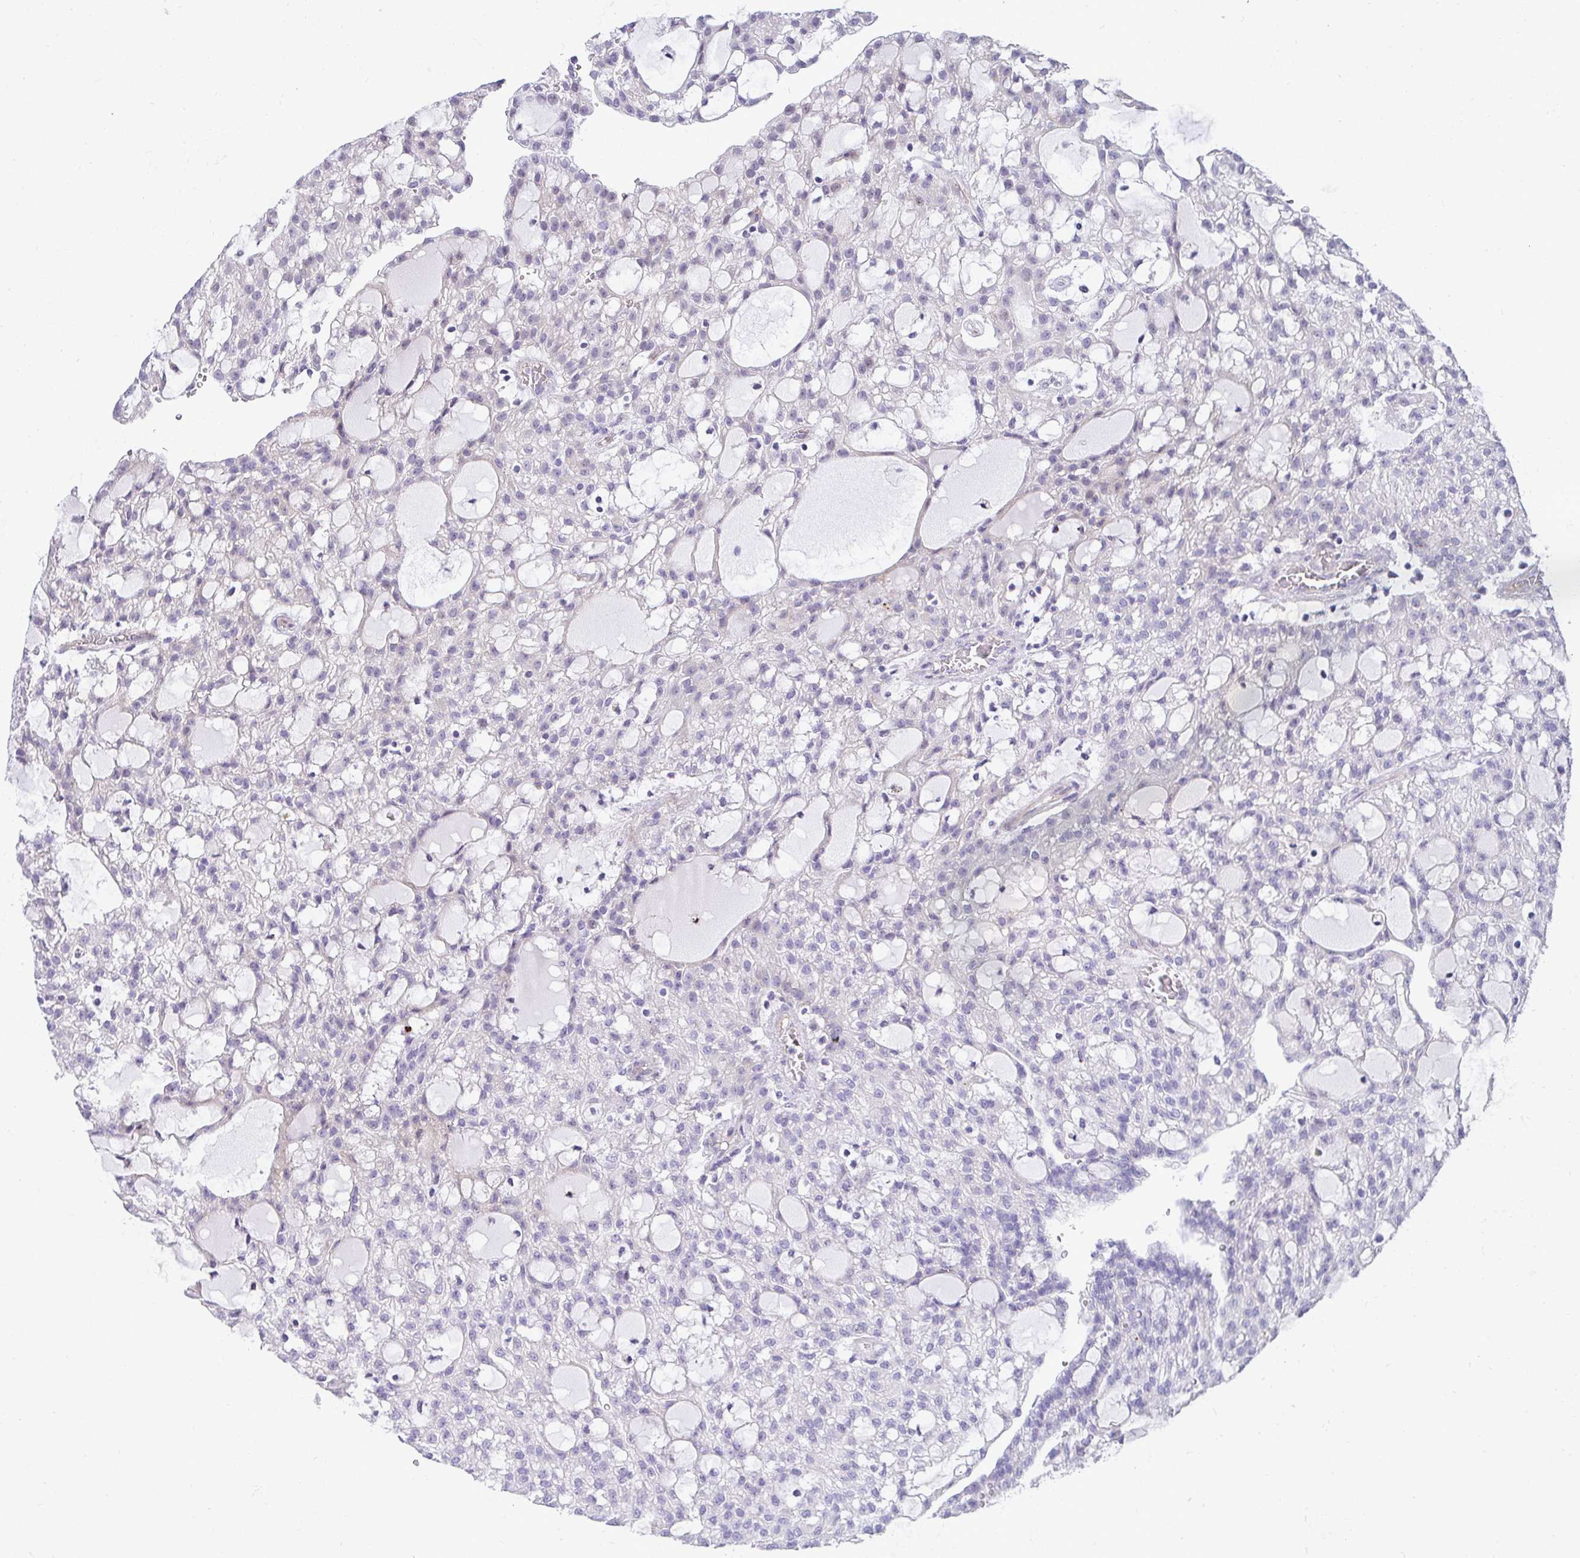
{"staining": {"intensity": "negative", "quantity": "none", "location": "none"}, "tissue": "renal cancer", "cell_type": "Tumor cells", "image_type": "cancer", "snomed": [{"axis": "morphology", "description": "Adenocarcinoma, NOS"}, {"axis": "topography", "description": "Kidney"}], "caption": "Human adenocarcinoma (renal) stained for a protein using IHC displays no expression in tumor cells.", "gene": "AK5", "patient": {"sex": "male", "age": 63}}